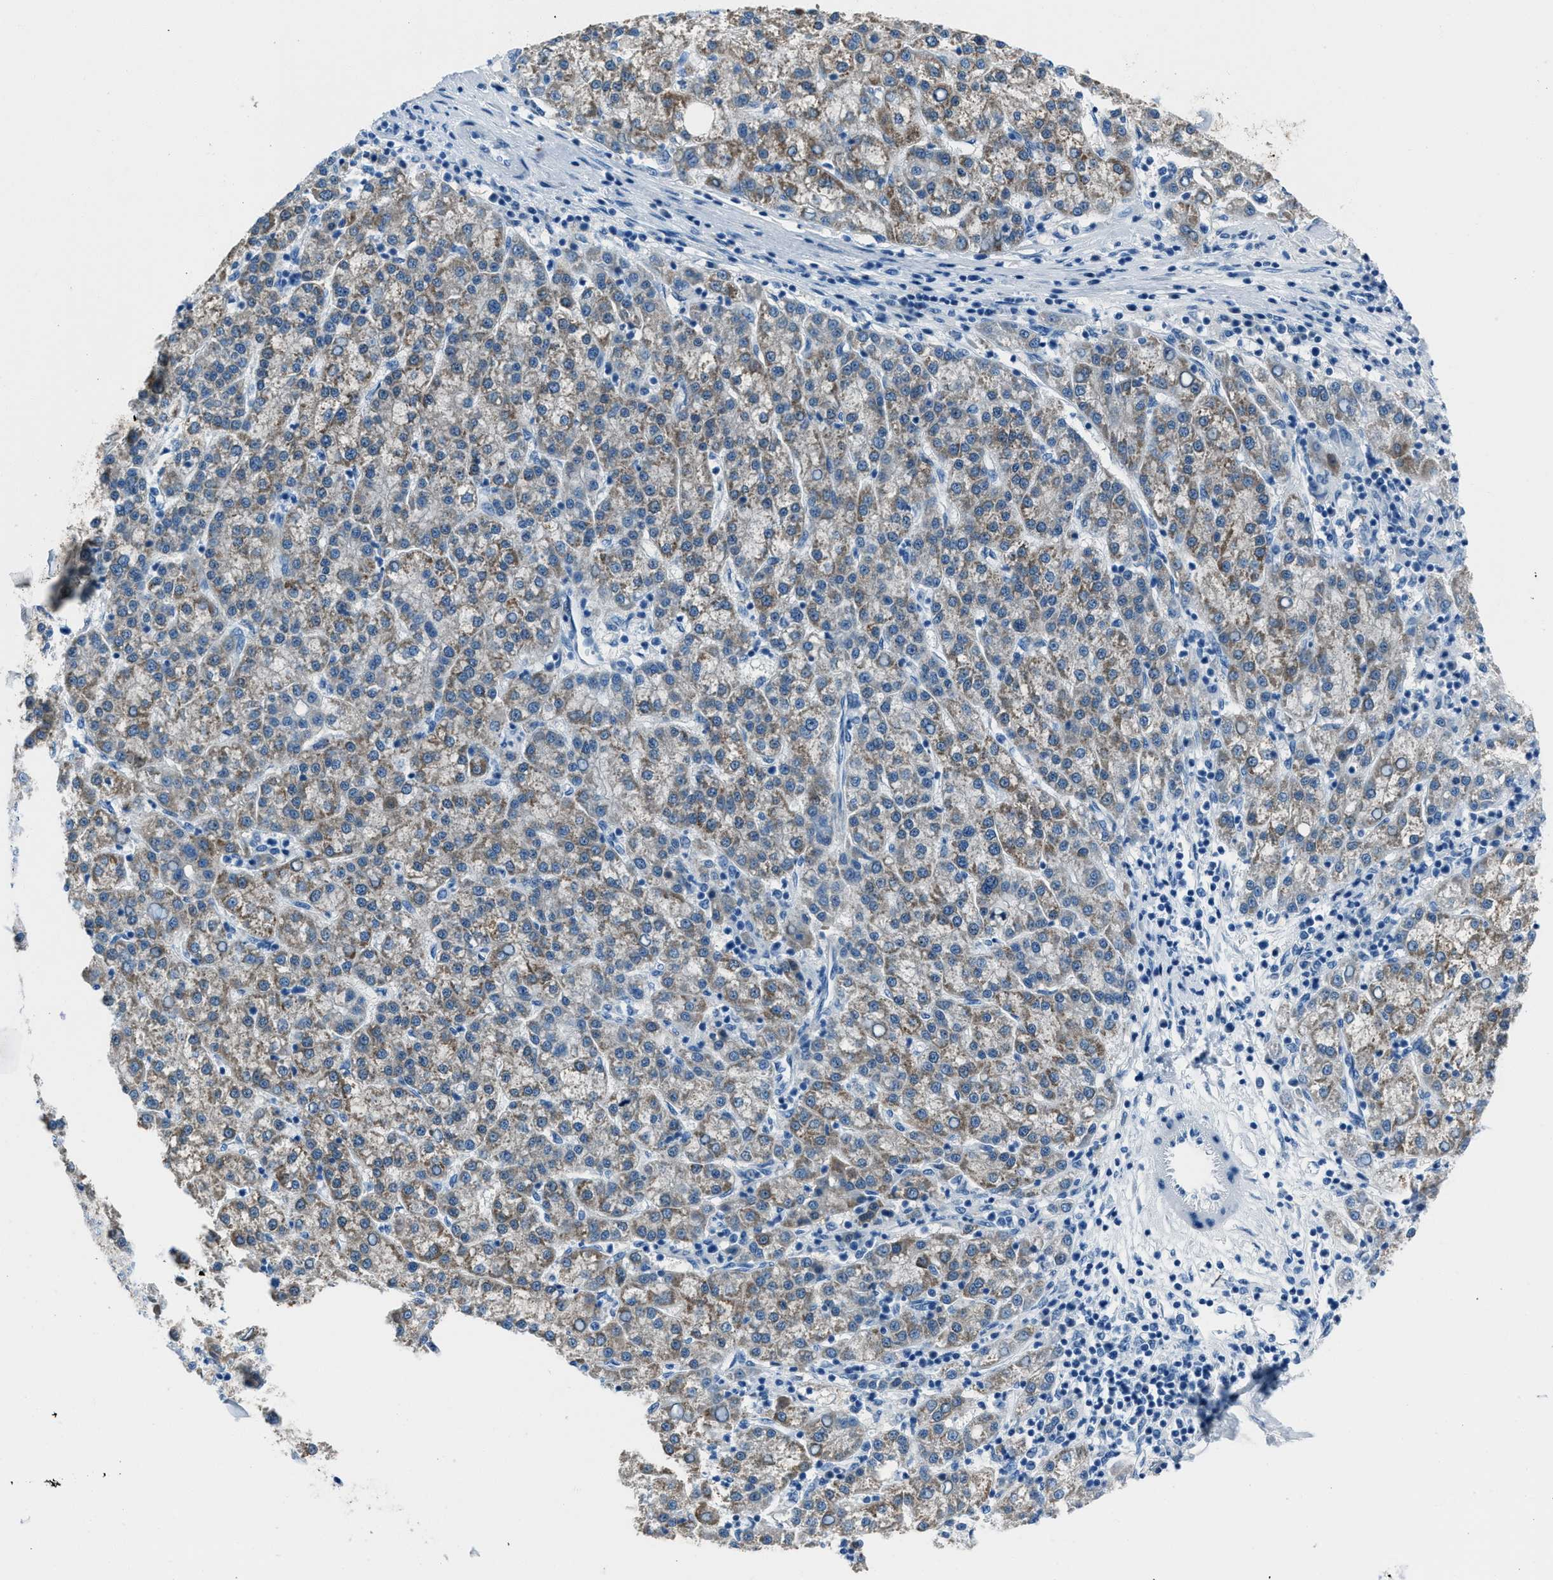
{"staining": {"intensity": "weak", "quantity": ">75%", "location": "cytoplasmic/membranous"}, "tissue": "liver cancer", "cell_type": "Tumor cells", "image_type": "cancer", "snomed": [{"axis": "morphology", "description": "Carcinoma, Hepatocellular, NOS"}, {"axis": "topography", "description": "Liver"}], "caption": "A high-resolution histopathology image shows immunohistochemistry staining of liver cancer, which displays weak cytoplasmic/membranous staining in about >75% of tumor cells.", "gene": "AMACR", "patient": {"sex": "female", "age": 58}}